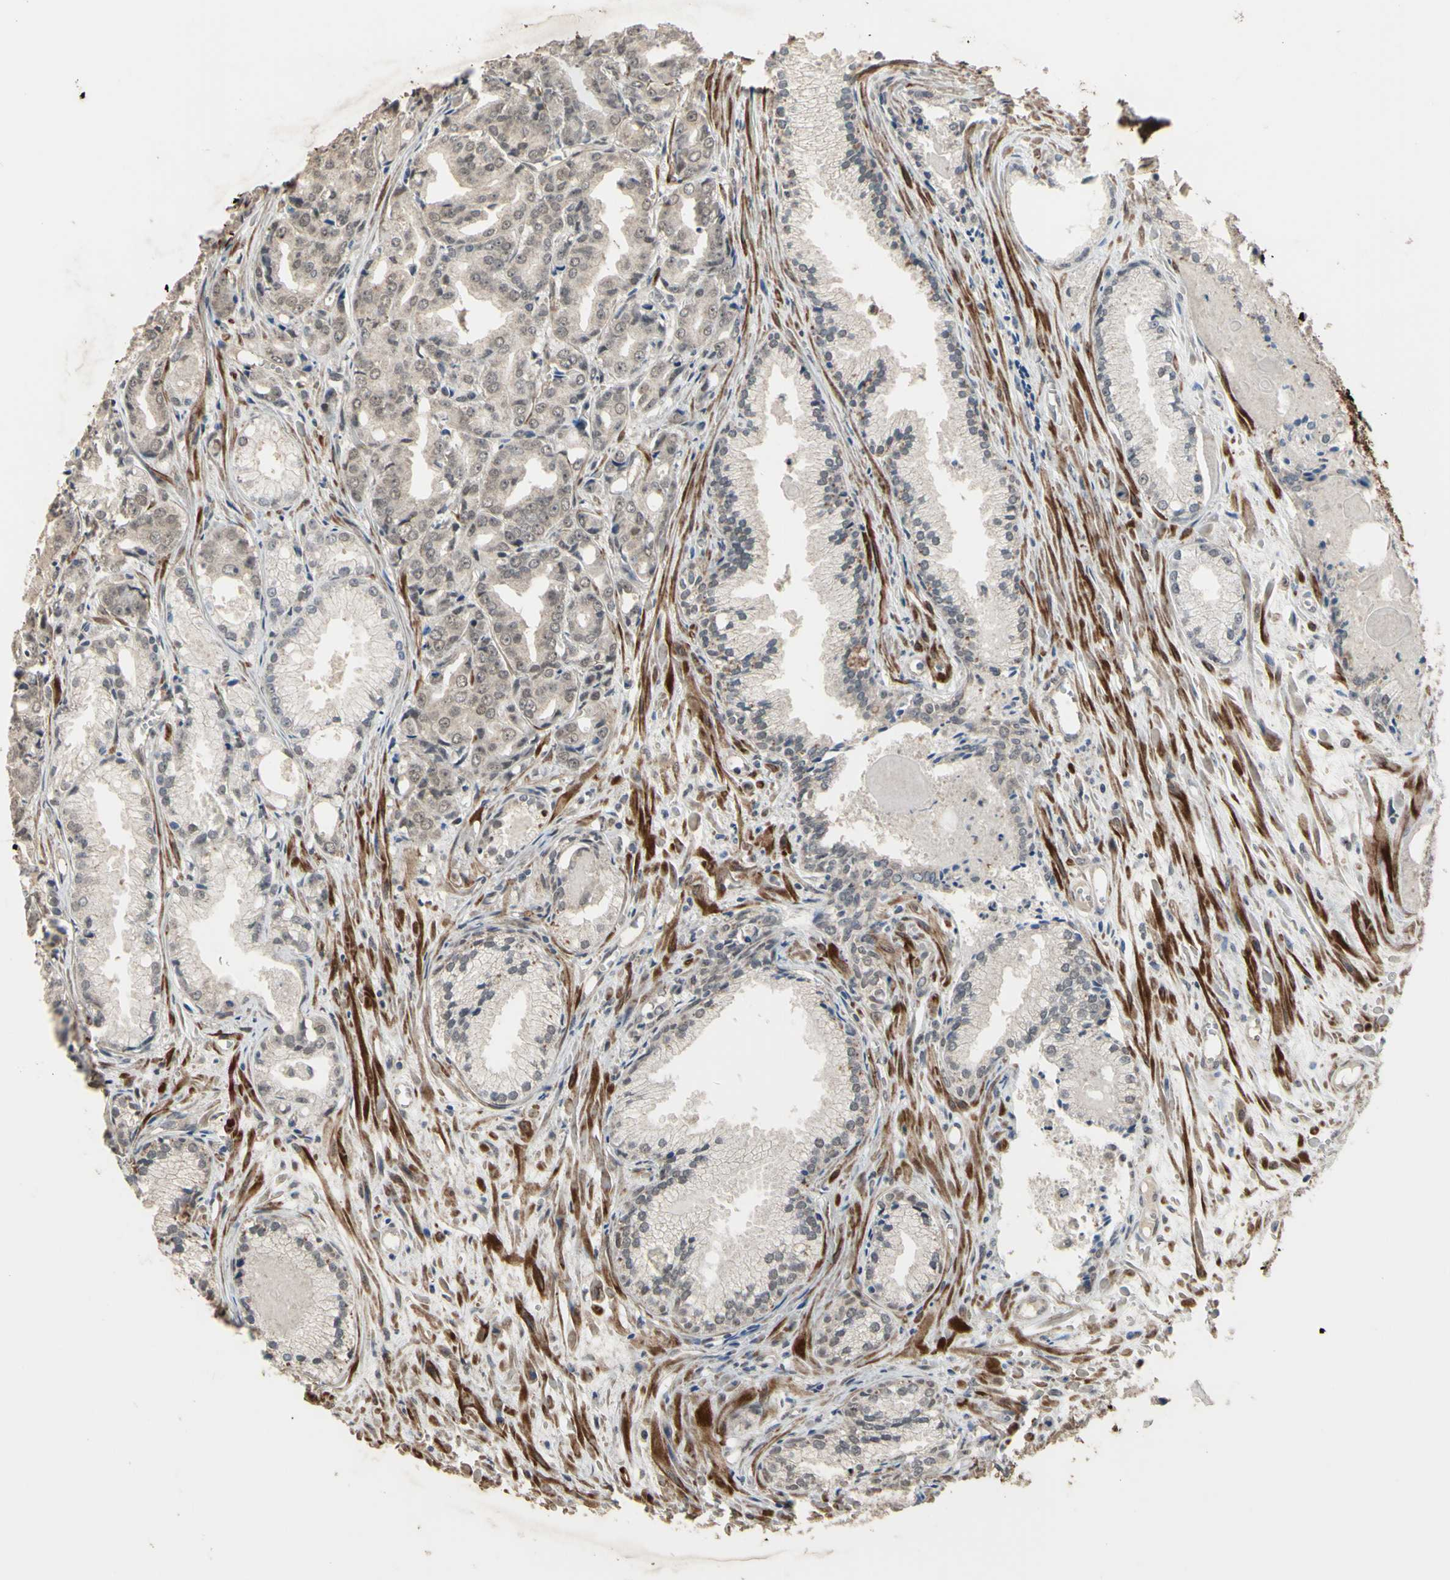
{"staining": {"intensity": "negative", "quantity": "none", "location": "none"}, "tissue": "prostate cancer", "cell_type": "Tumor cells", "image_type": "cancer", "snomed": [{"axis": "morphology", "description": "Adenocarcinoma, Low grade"}, {"axis": "topography", "description": "Prostate"}], "caption": "Immunohistochemical staining of adenocarcinoma (low-grade) (prostate) reveals no significant positivity in tumor cells.", "gene": "ZNF174", "patient": {"sex": "male", "age": 72}}